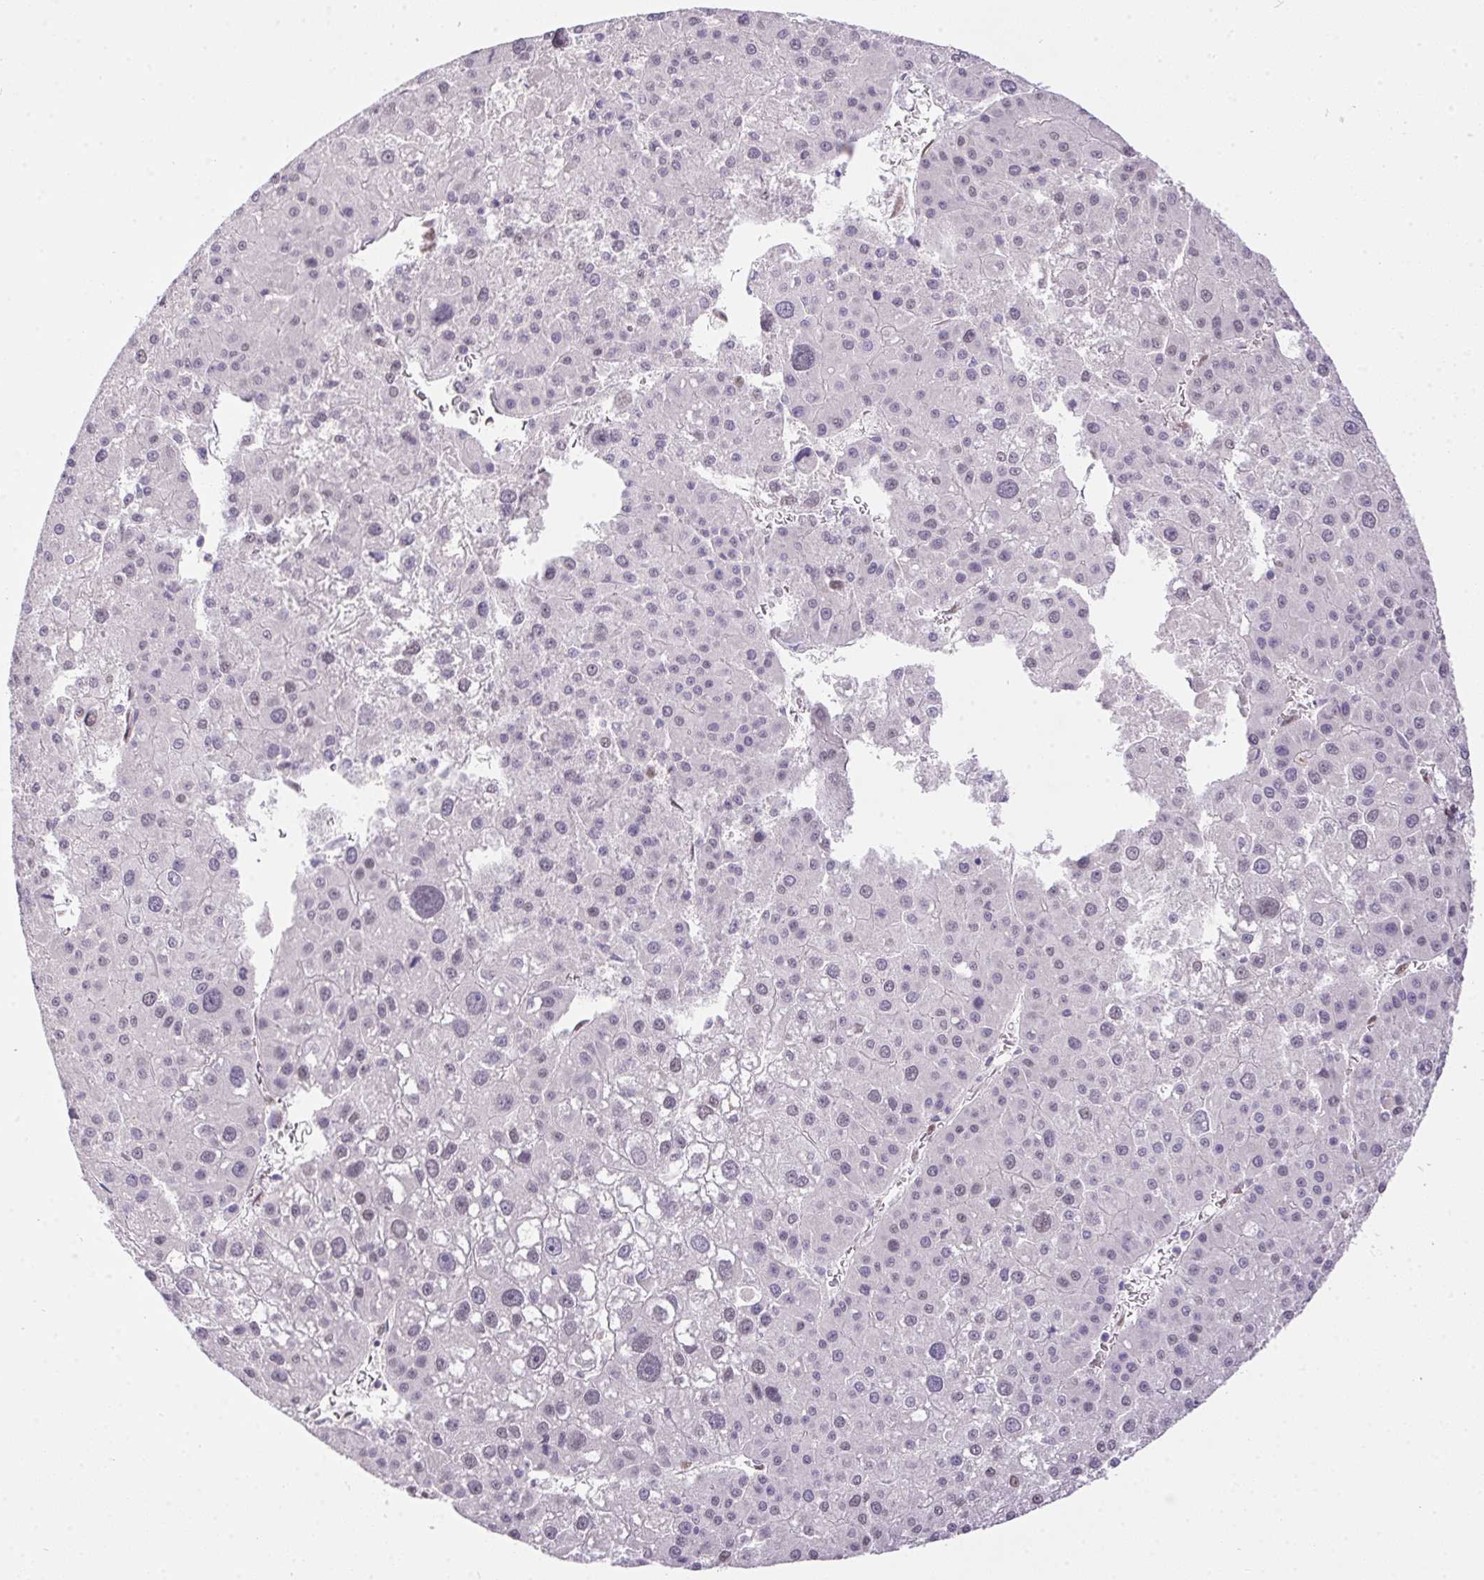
{"staining": {"intensity": "negative", "quantity": "none", "location": "none"}, "tissue": "liver cancer", "cell_type": "Tumor cells", "image_type": "cancer", "snomed": [{"axis": "morphology", "description": "Carcinoma, Hepatocellular, NOS"}, {"axis": "topography", "description": "Liver"}], "caption": "A photomicrograph of human liver cancer (hepatocellular carcinoma) is negative for staining in tumor cells.", "gene": "SP9", "patient": {"sex": "male", "age": 73}}